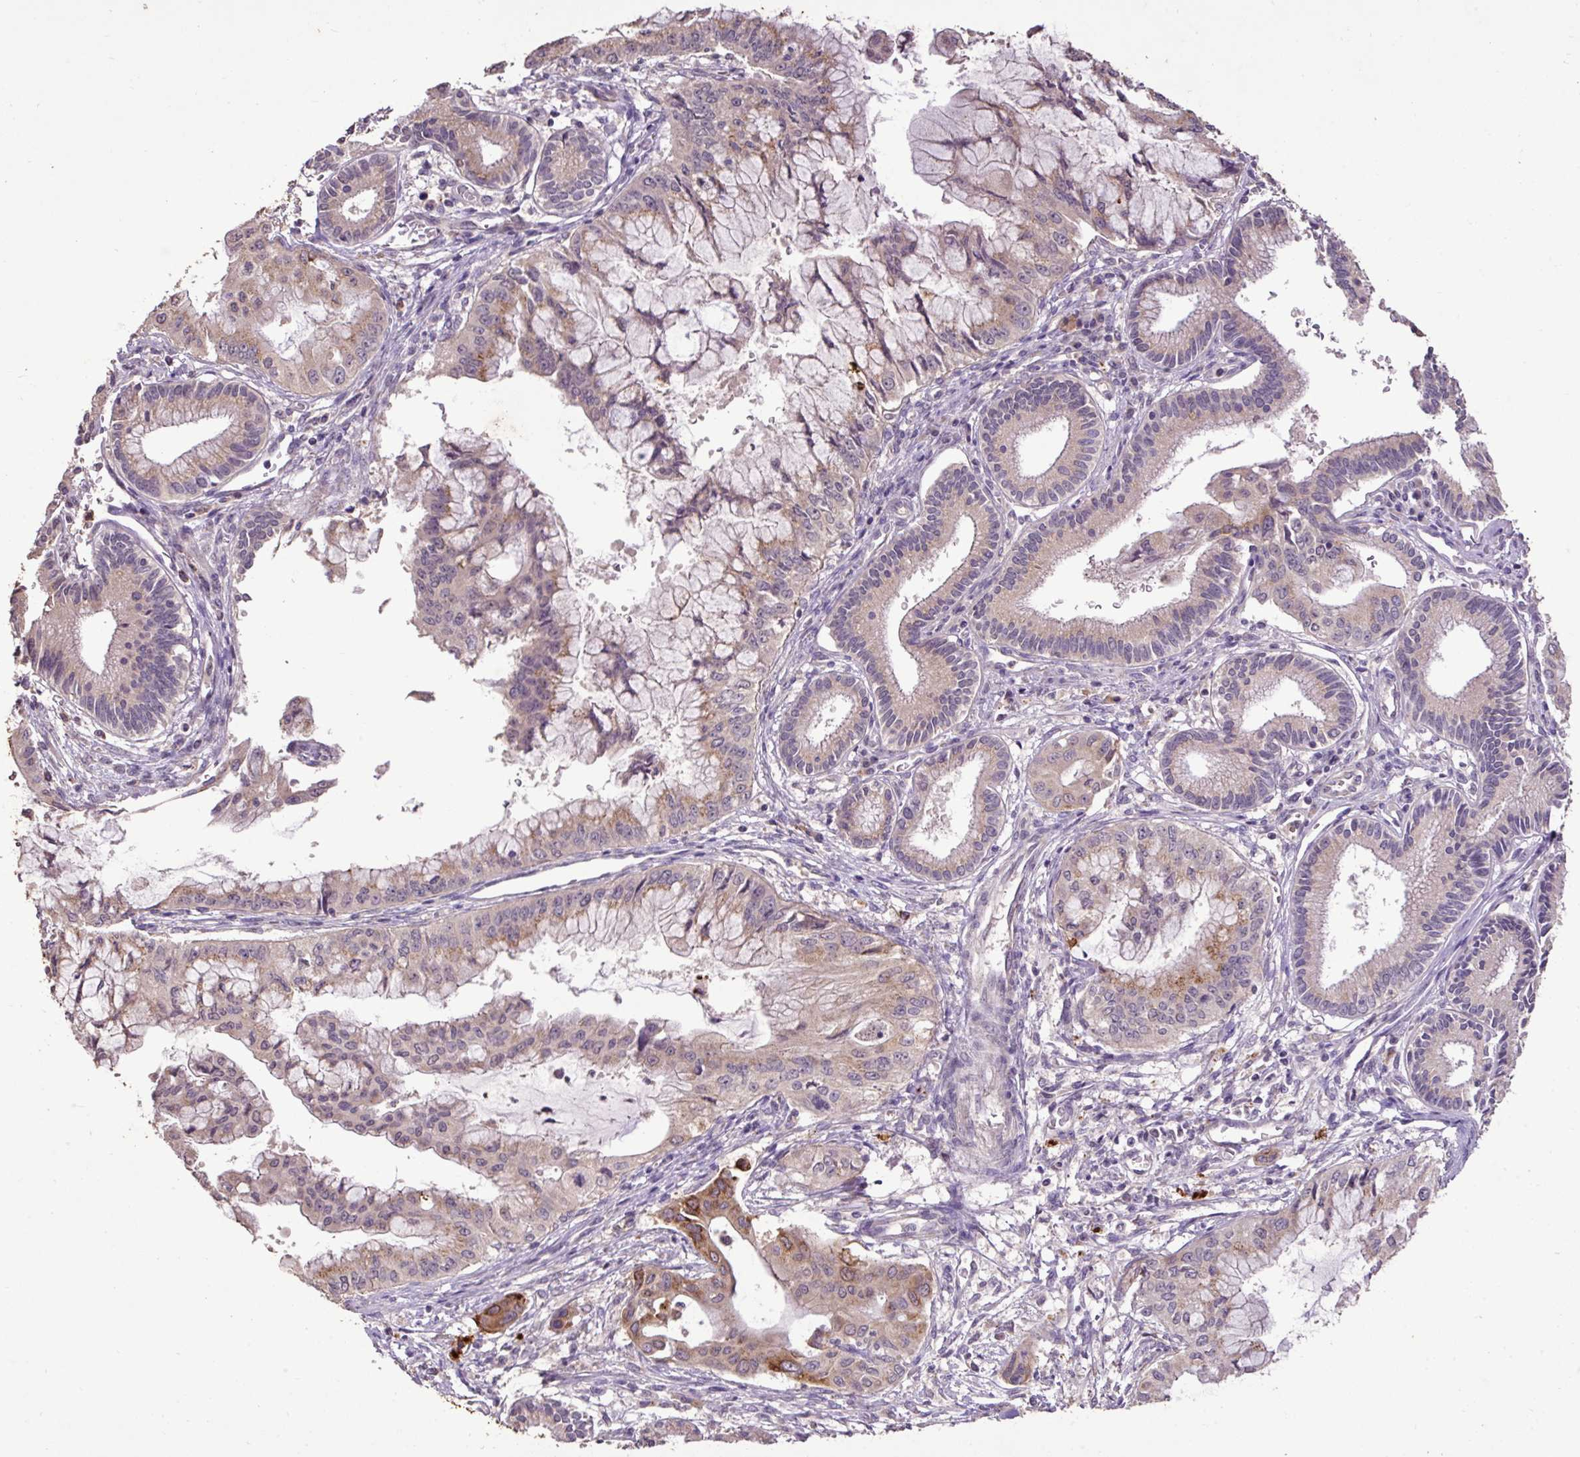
{"staining": {"intensity": "moderate", "quantity": "<25%", "location": "cytoplasmic/membranous"}, "tissue": "pancreatic cancer", "cell_type": "Tumor cells", "image_type": "cancer", "snomed": [{"axis": "morphology", "description": "Adenocarcinoma, NOS"}, {"axis": "topography", "description": "Pancreas"}], "caption": "Immunohistochemical staining of pancreatic cancer (adenocarcinoma) displays low levels of moderate cytoplasmic/membranous positivity in about <25% of tumor cells.", "gene": "LRTM2", "patient": {"sex": "male", "age": 46}}